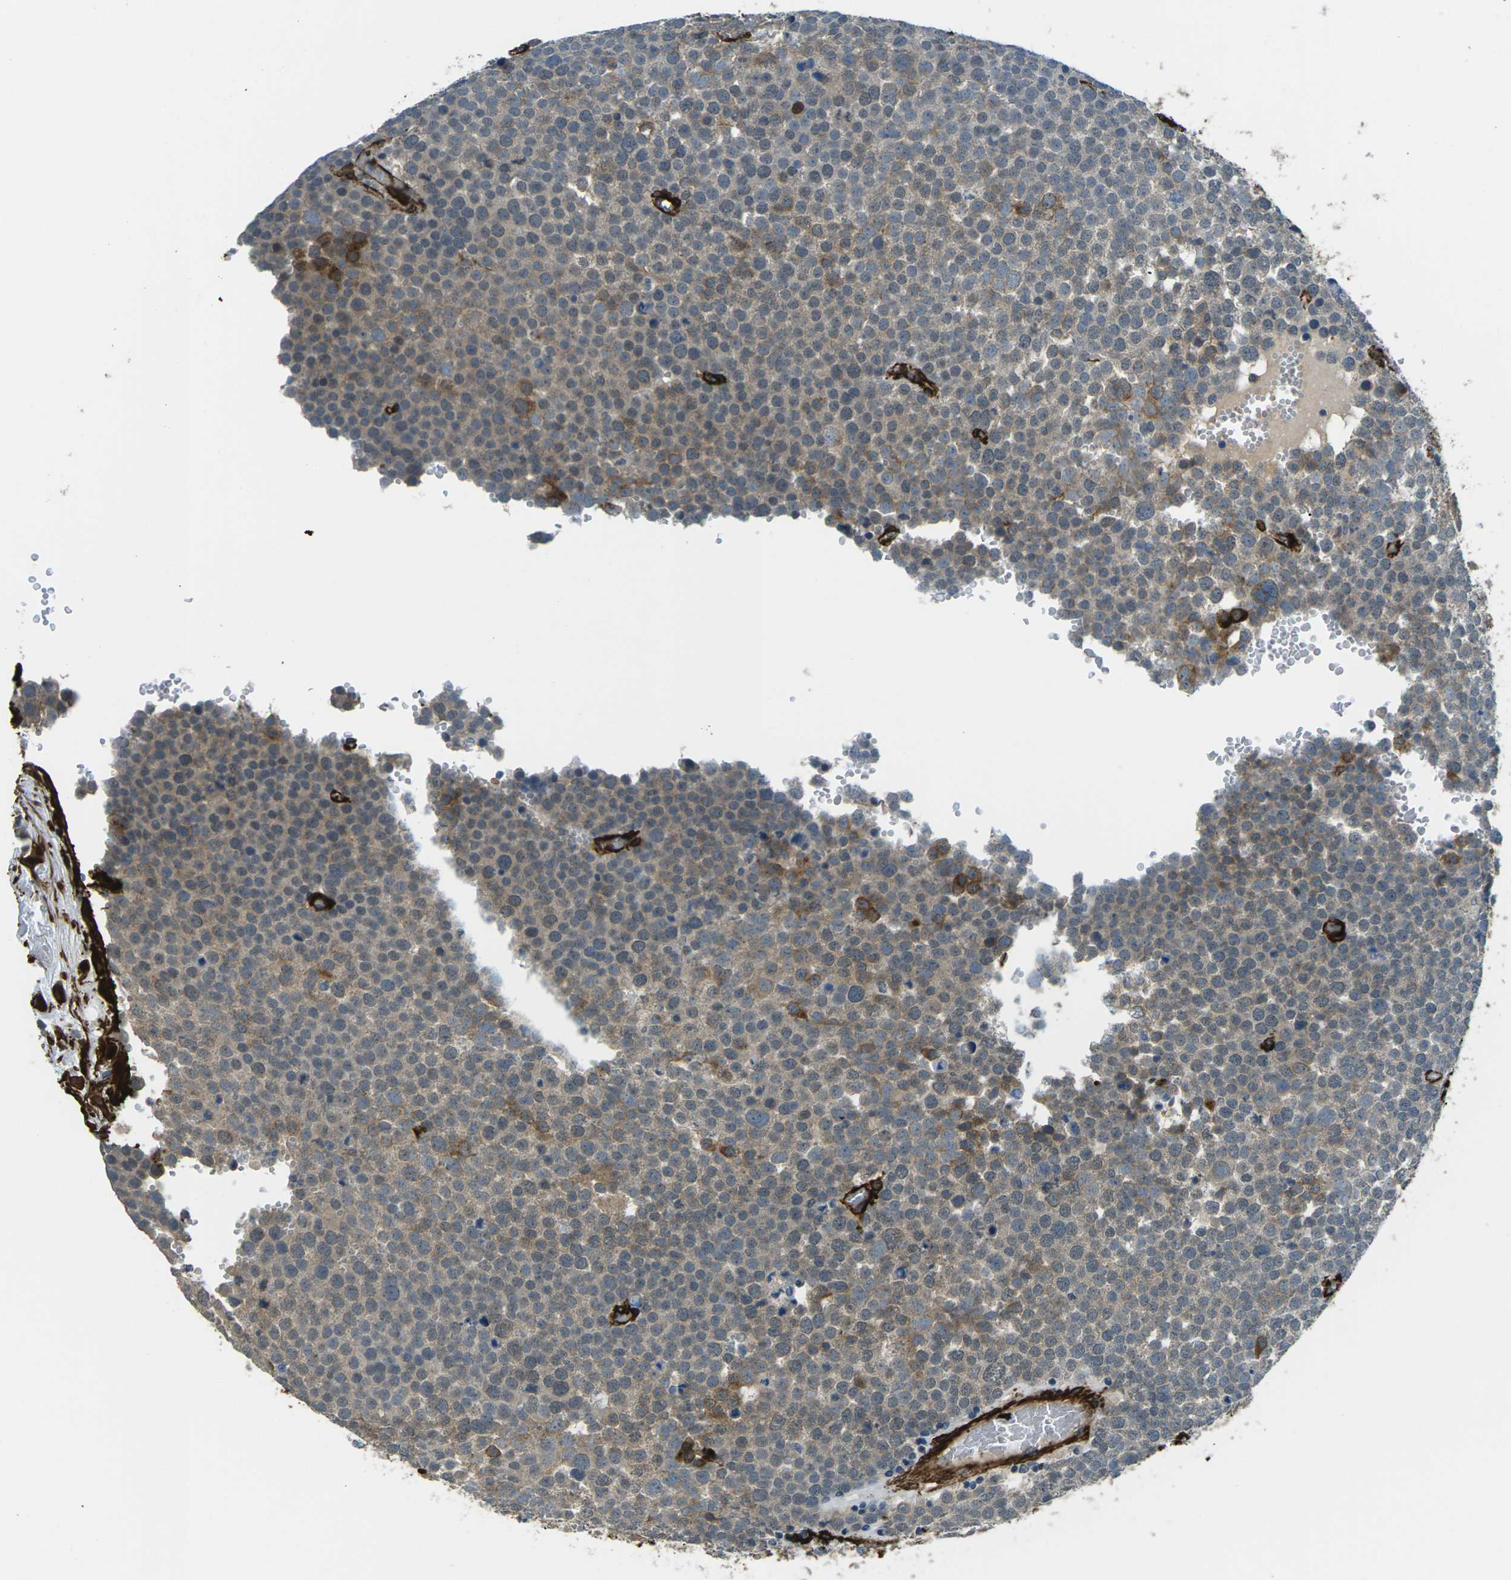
{"staining": {"intensity": "weak", "quantity": "<25%", "location": "cytoplasmic/membranous"}, "tissue": "testis cancer", "cell_type": "Tumor cells", "image_type": "cancer", "snomed": [{"axis": "morphology", "description": "Seminoma, NOS"}, {"axis": "topography", "description": "Testis"}], "caption": "A histopathology image of seminoma (testis) stained for a protein exhibits no brown staining in tumor cells.", "gene": "GRAMD1C", "patient": {"sex": "male", "age": 71}}